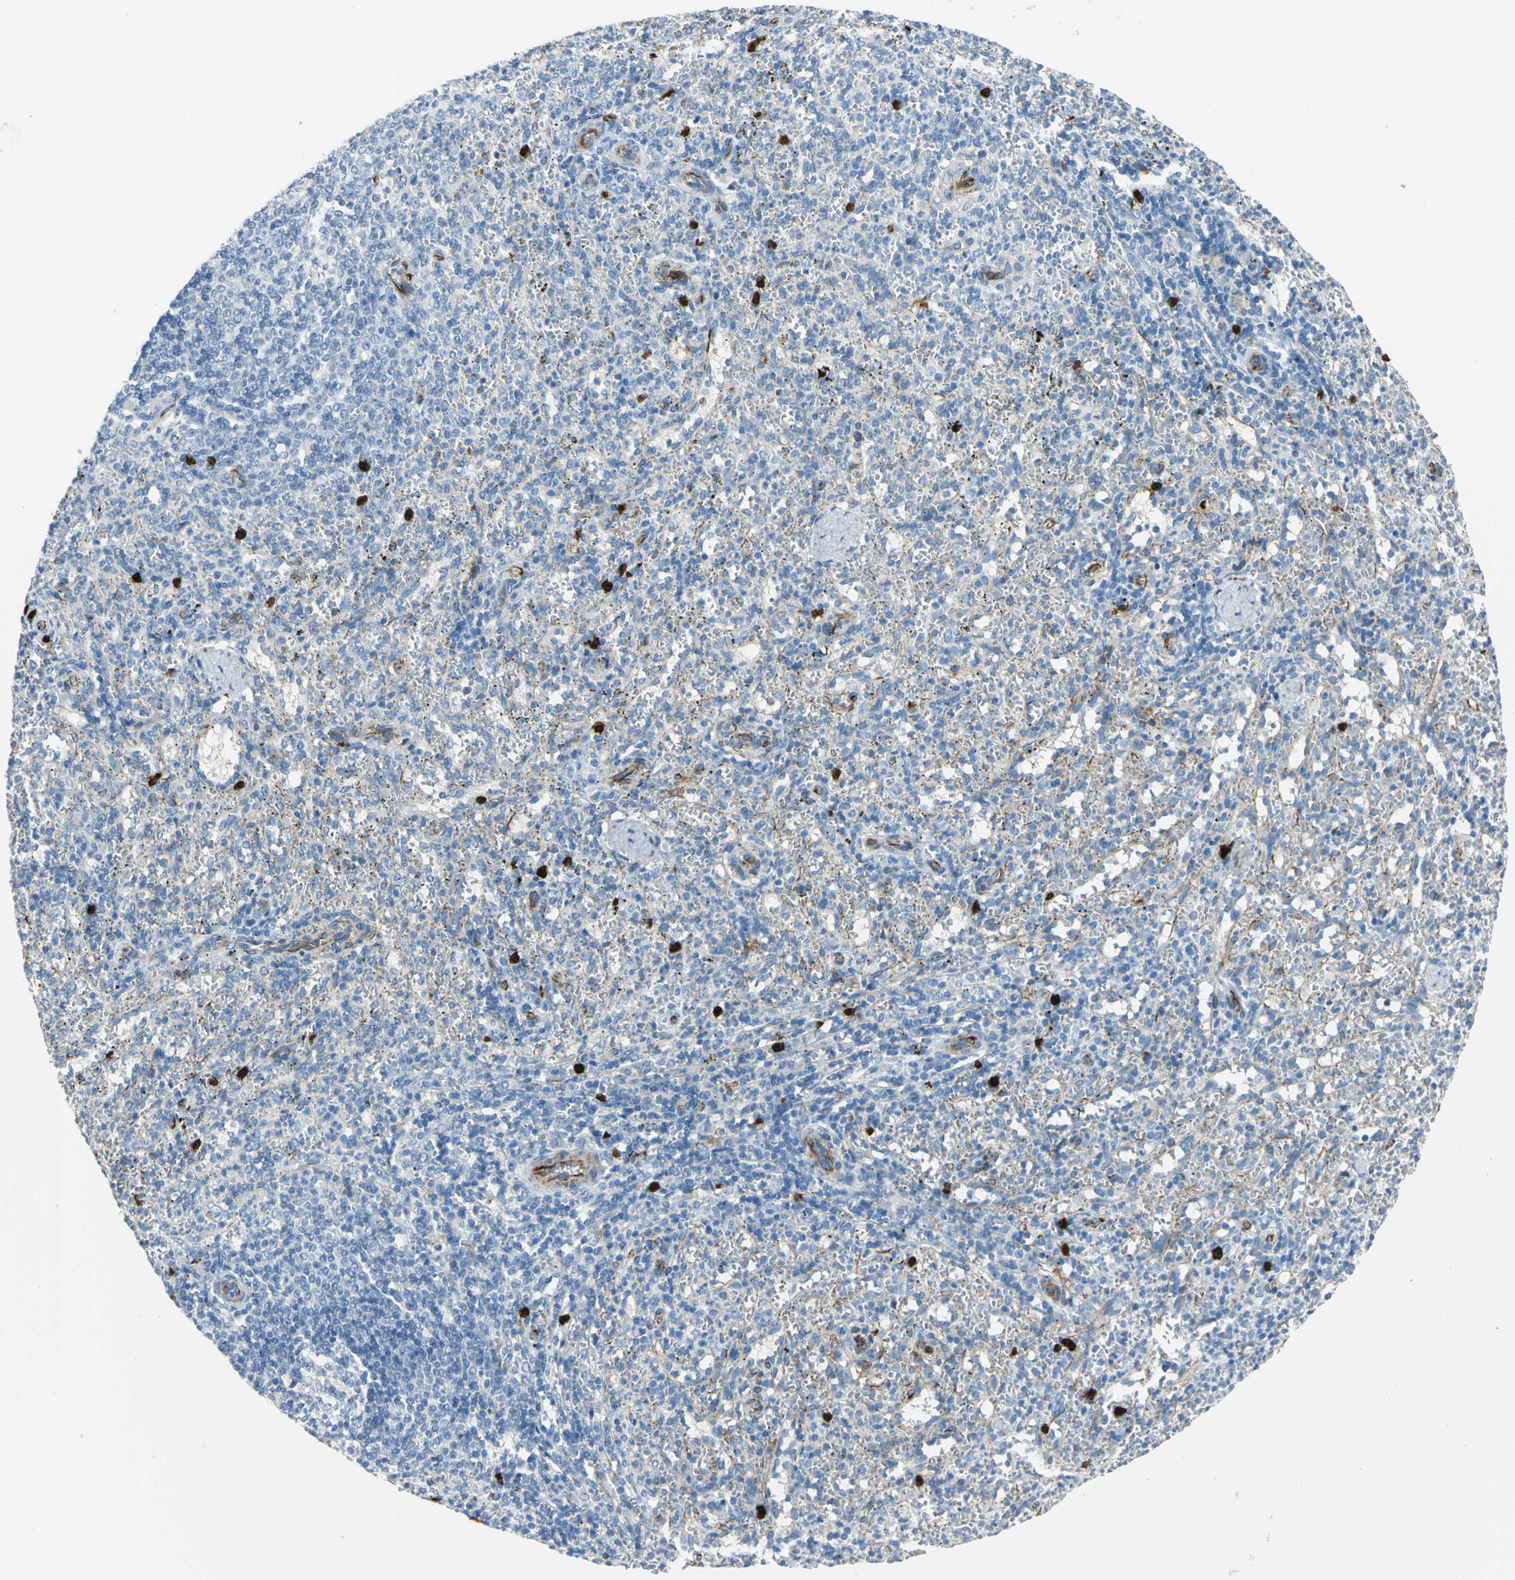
{"staining": {"intensity": "strong", "quantity": "<25%", "location": "cytoplasmic/membranous"}, "tissue": "spleen", "cell_type": "Cells in red pulp", "image_type": "normal", "snomed": [{"axis": "morphology", "description": "Normal tissue, NOS"}, {"axis": "topography", "description": "Spleen"}], "caption": "Strong cytoplasmic/membranous expression is present in approximately <25% of cells in red pulp in benign spleen.", "gene": "ALOX15", "patient": {"sex": "female", "age": 10}}